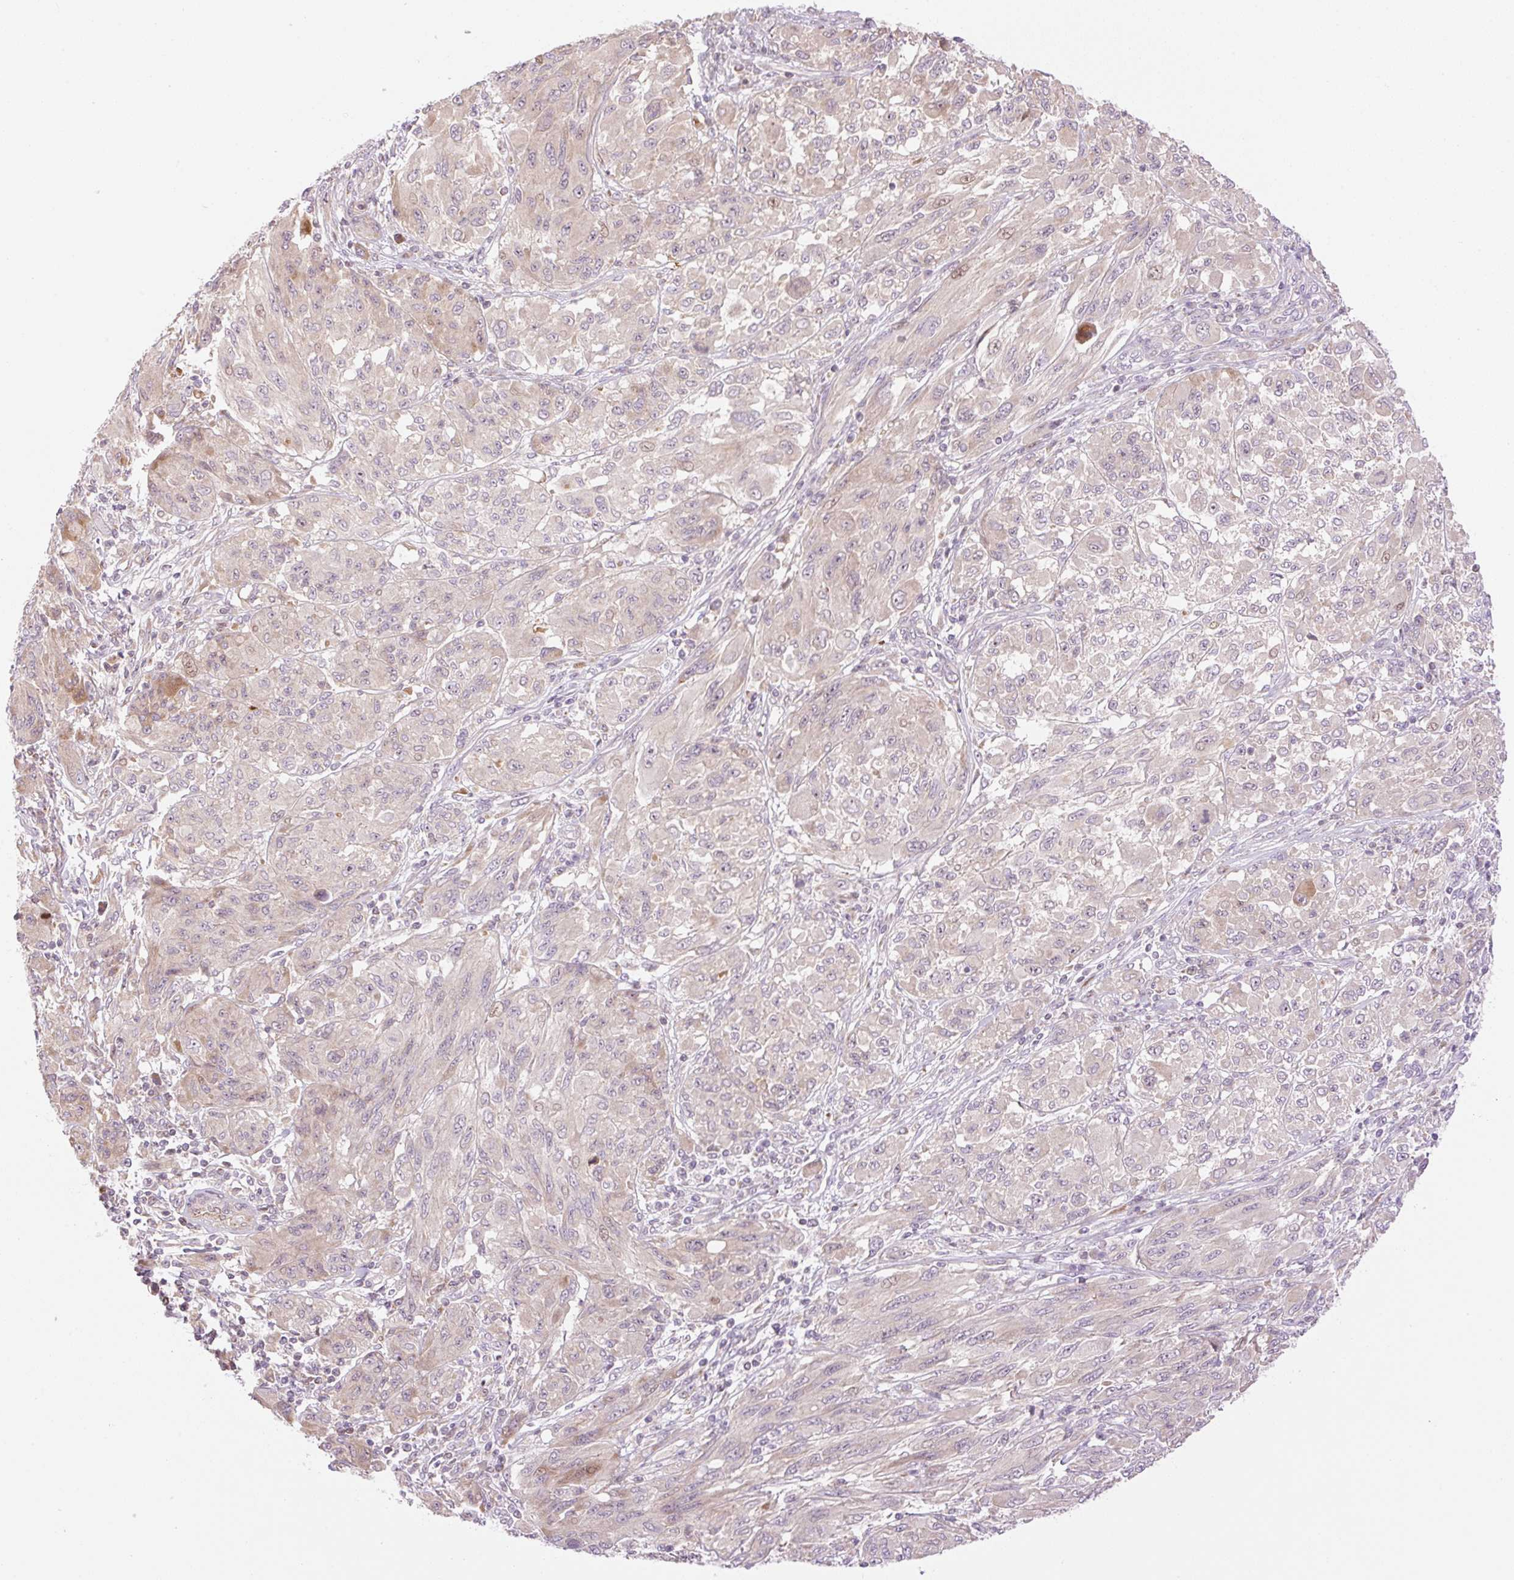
{"staining": {"intensity": "weak", "quantity": "<25%", "location": "nuclear"}, "tissue": "melanoma", "cell_type": "Tumor cells", "image_type": "cancer", "snomed": [{"axis": "morphology", "description": "Malignant melanoma, NOS"}, {"axis": "topography", "description": "Skin"}], "caption": "DAB immunohistochemical staining of melanoma reveals no significant expression in tumor cells.", "gene": "ZNF394", "patient": {"sex": "female", "age": 91}}